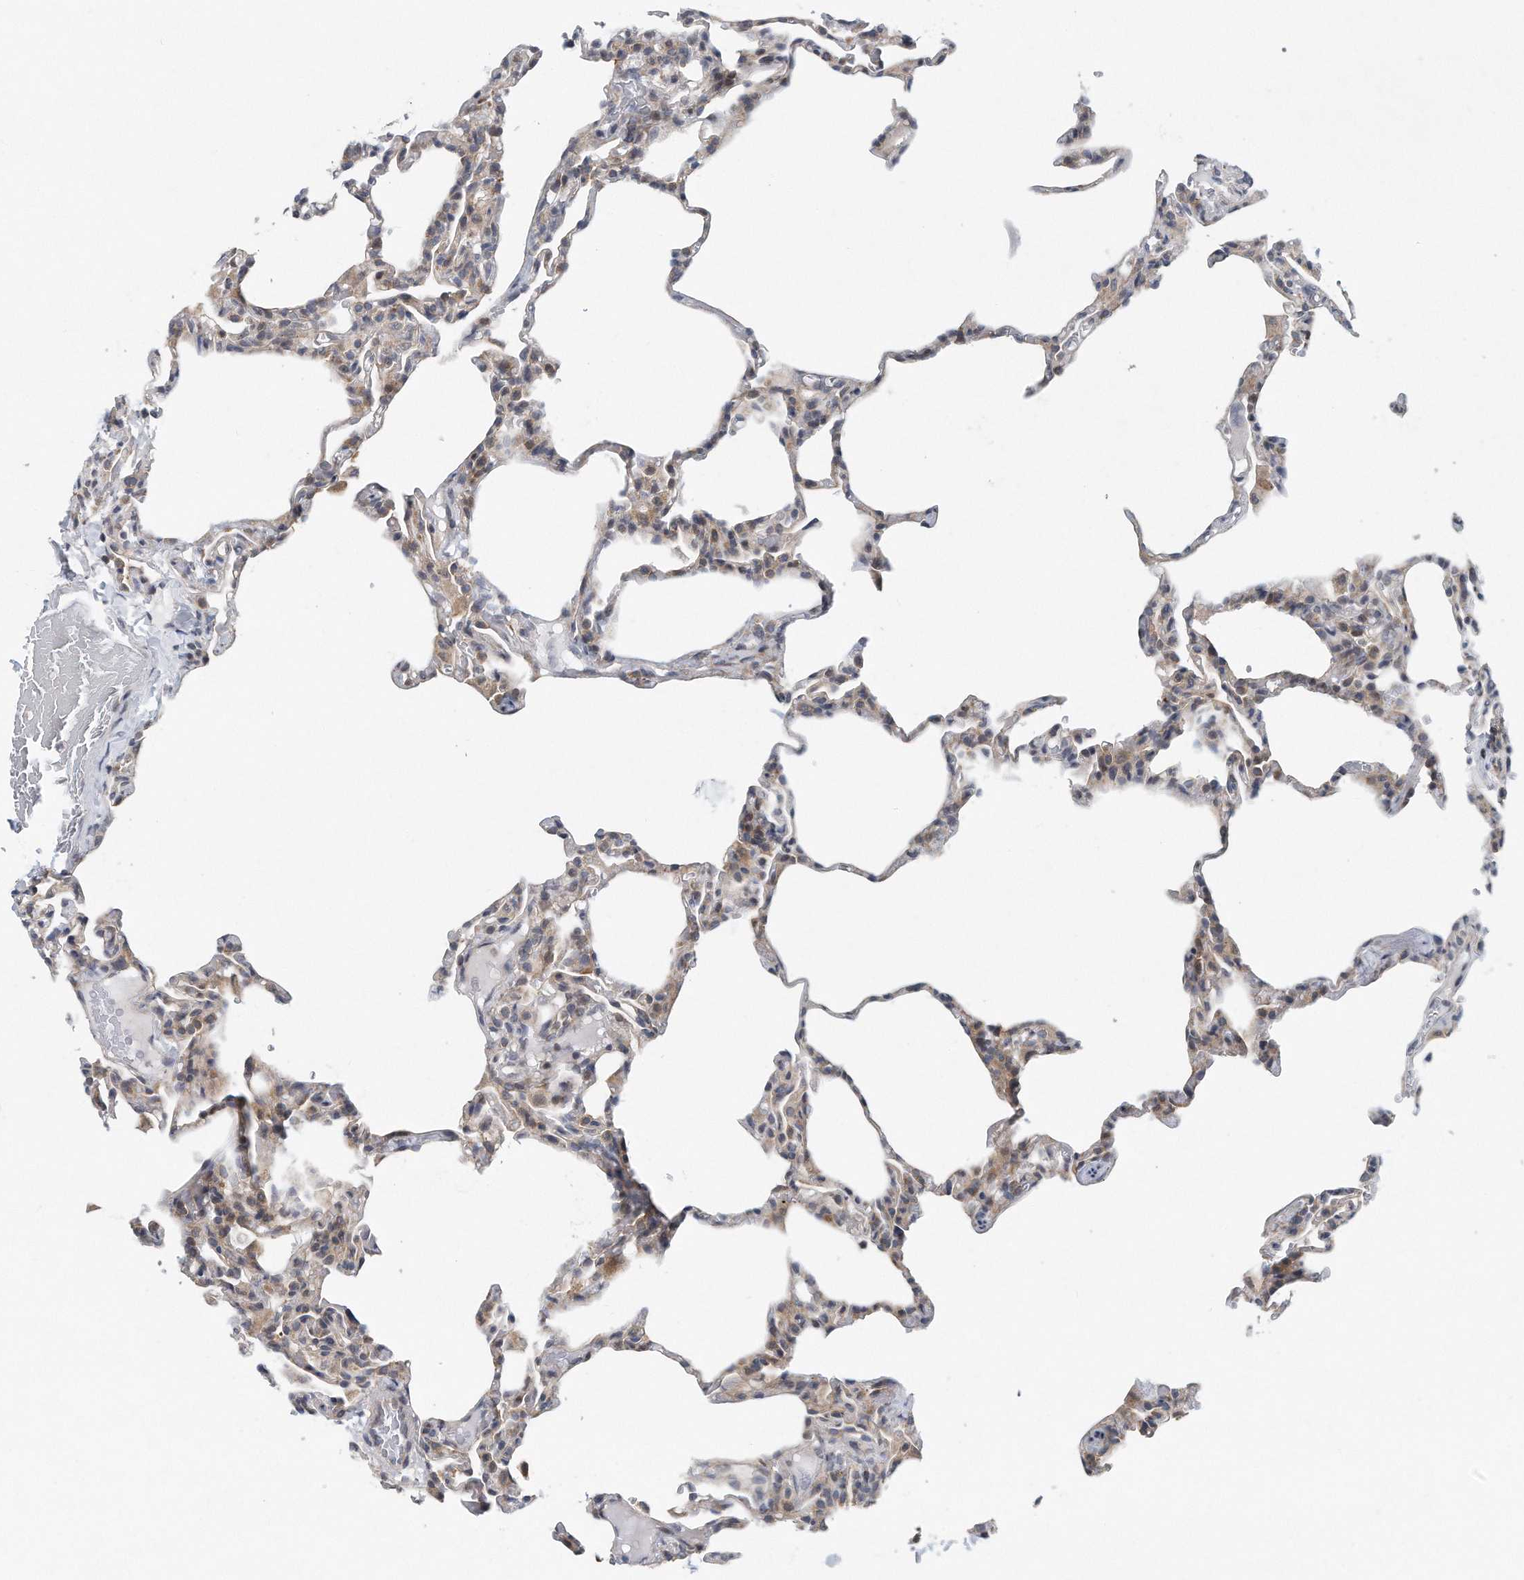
{"staining": {"intensity": "weak", "quantity": "25%-75%", "location": "cytoplasmic/membranous"}, "tissue": "lung", "cell_type": "Alveolar cells", "image_type": "normal", "snomed": [{"axis": "morphology", "description": "Normal tissue, NOS"}, {"axis": "topography", "description": "Lung"}], "caption": "DAB (3,3'-diaminobenzidine) immunohistochemical staining of benign lung displays weak cytoplasmic/membranous protein positivity in about 25%-75% of alveolar cells.", "gene": "VLDLR", "patient": {"sex": "male", "age": 20}}